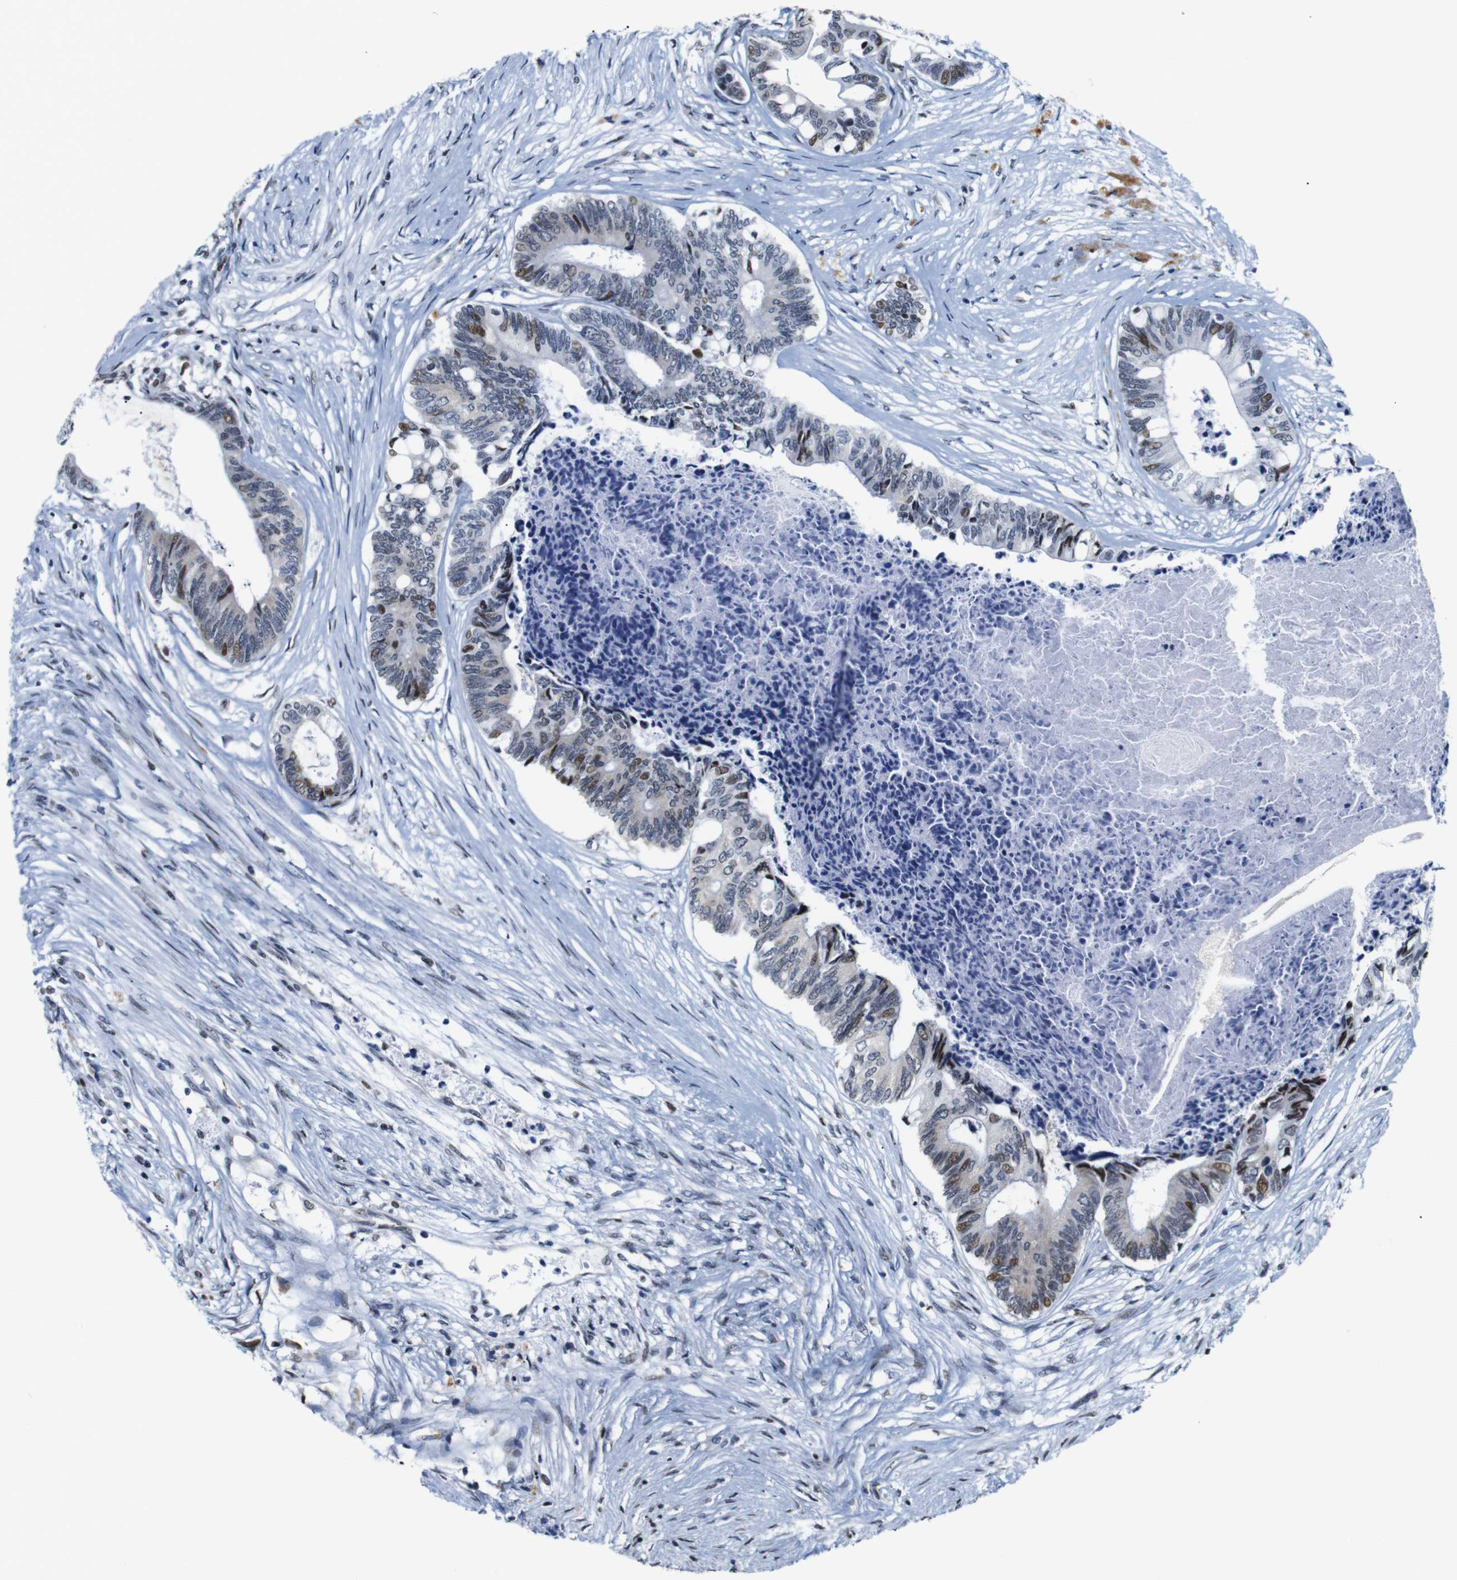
{"staining": {"intensity": "moderate", "quantity": "<25%", "location": "nuclear"}, "tissue": "colorectal cancer", "cell_type": "Tumor cells", "image_type": "cancer", "snomed": [{"axis": "morphology", "description": "Adenocarcinoma, NOS"}, {"axis": "topography", "description": "Rectum"}], "caption": "High-magnification brightfield microscopy of colorectal cancer stained with DAB (brown) and counterstained with hematoxylin (blue). tumor cells exhibit moderate nuclear staining is seen in approximately<25% of cells. (DAB IHC, brown staining for protein, blue staining for nuclei).", "gene": "GATA6", "patient": {"sex": "male", "age": 63}}